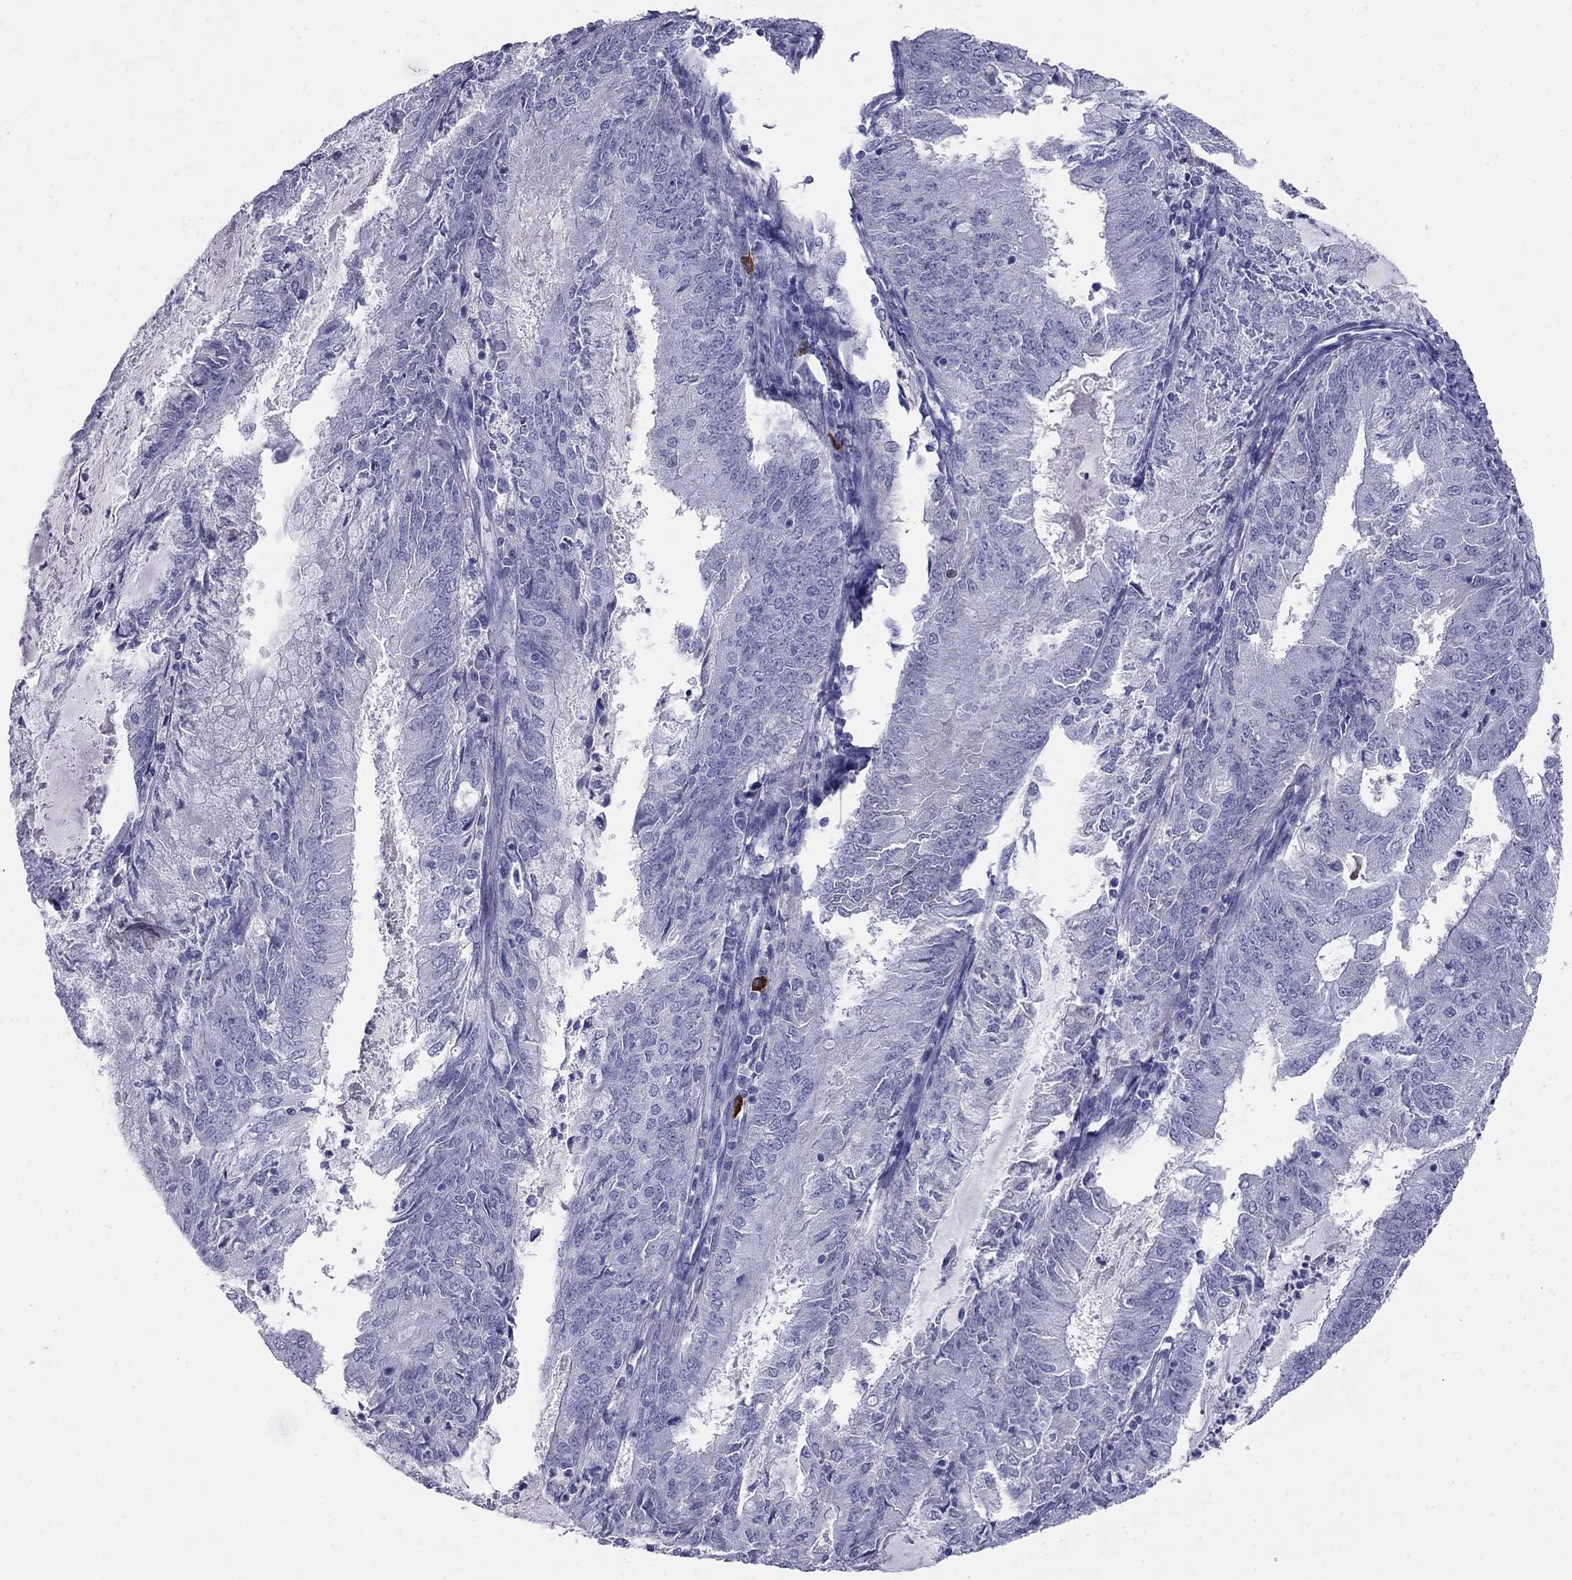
{"staining": {"intensity": "negative", "quantity": "none", "location": "none"}, "tissue": "endometrial cancer", "cell_type": "Tumor cells", "image_type": "cancer", "snomed": [{"axis": "morphology", "description": "Adenocarcinoma, NOS"}, {"axis": "topography", "description": "Endometrium"}], "caption": "High magnification brightfield microscopy of adenocarcinoma (endometrial) stained with DAB (3,3'-diaminobenzidine) (brown) and counterstained with hematoxylin (blue): tumor cells show no significant expression. (Immunohistochemistry, brightfield microscopy, high magnification).", "gene": "KLRG1", "patient": {"sex": "female", "age": 57}}